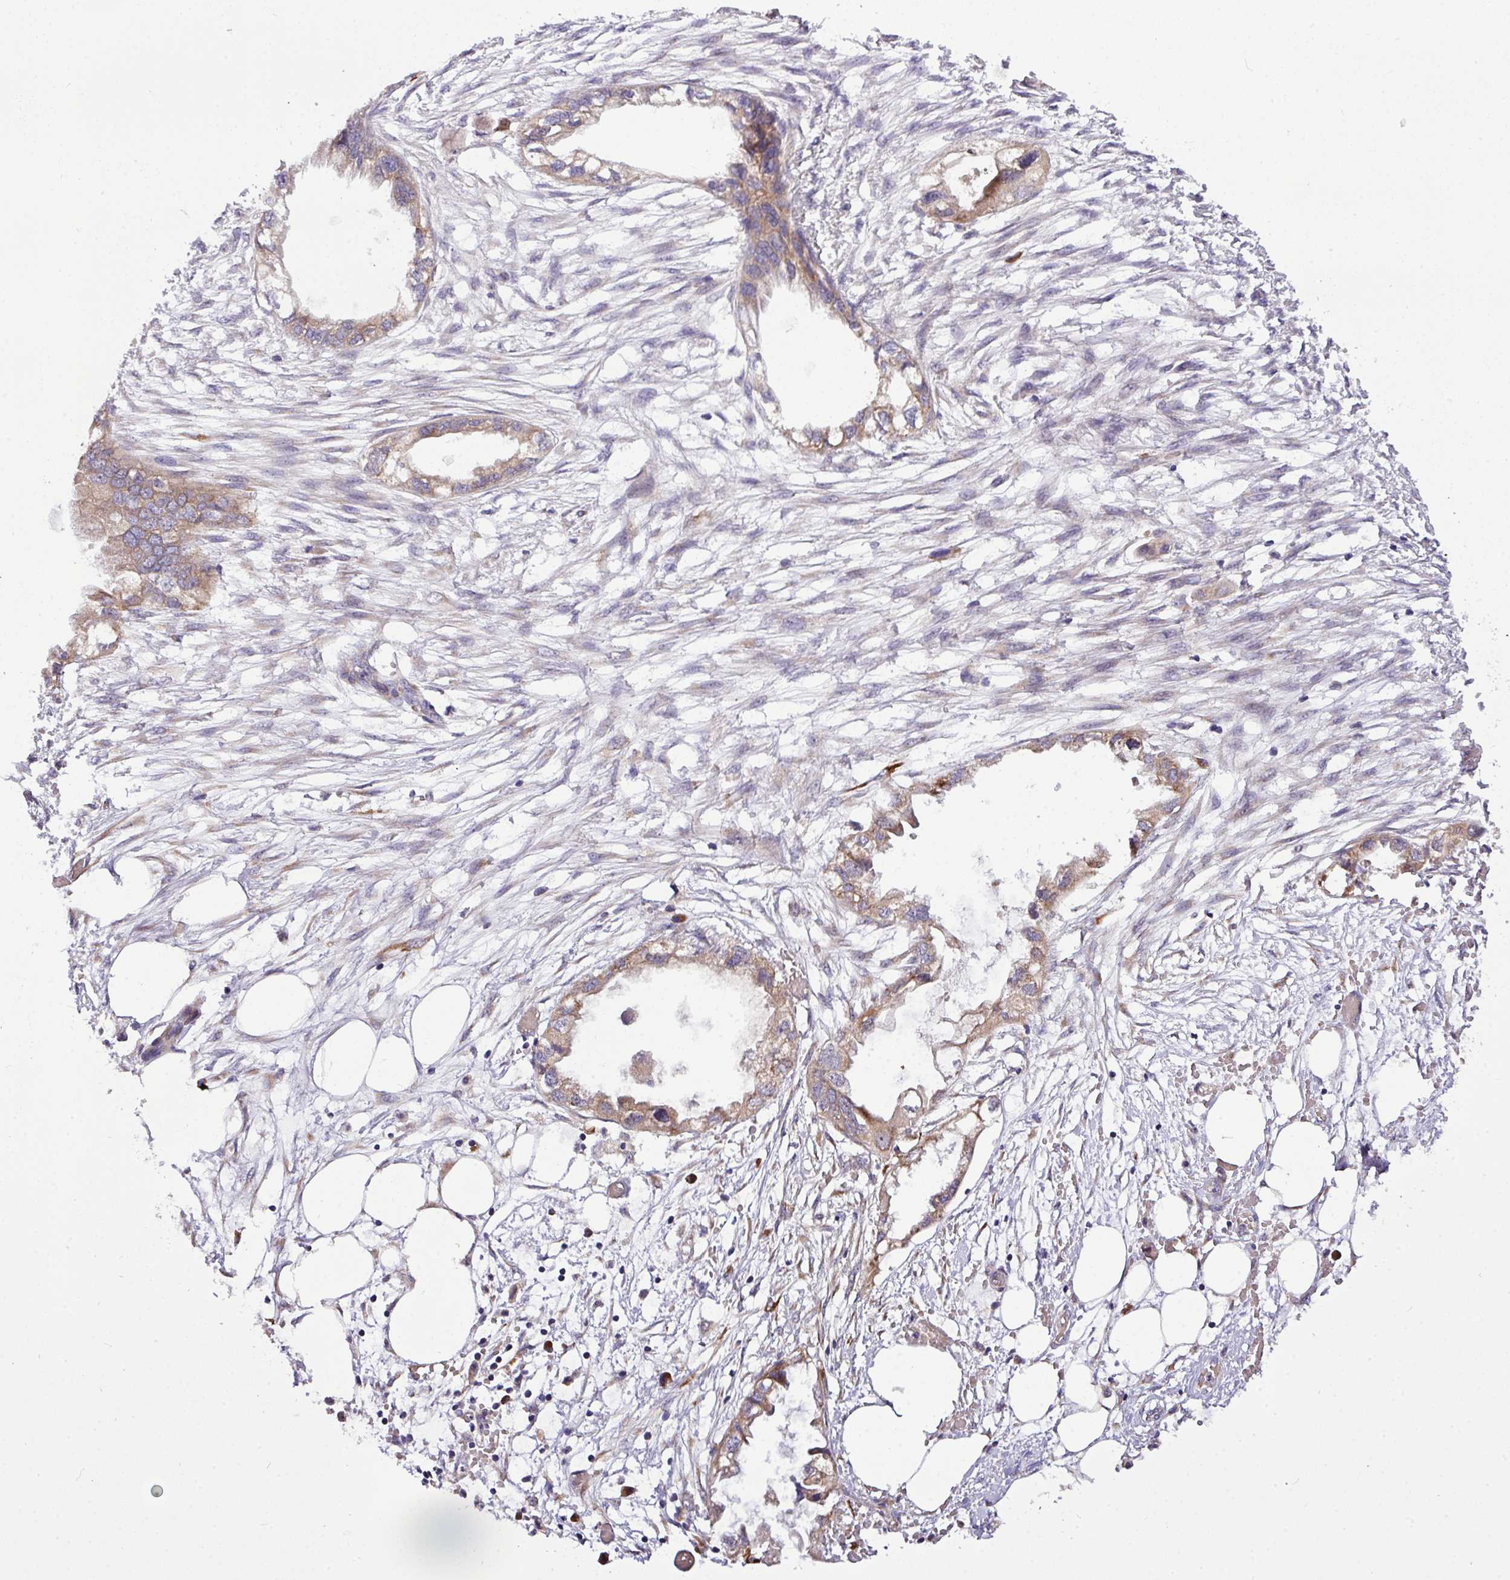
{"staining": {"intensity": "weak", "quantity": "25%-75%", "location": "cytoplasmic/membranous"}, "tissue": "endometrial cancer", "cell_type": "Tumor cells", "image_type": "cancer", "snomed": [{"axis": "morphology", "description": "Adenocarcinoma, NOS"}, {"axis": "morphology", "description": "Adenocarcinoma, metastatic, NOS"}, {"axis": "topography", "description": "Adipose tissue"}, {"axis": "topography", "description": "Endometrium"}], "caption": "Endometrial cancer (adenocarcinoma) stained with IHC exhibits weak cytoplasmic/membranous positivity in approximately 25%-75% of tumor cells. (DAB (3,3'-diaminobenzidine) = brown stain, brightfield microscopy at high magnification).", "gene": "TM2D2", "patient": {"sex": "female", "age": 67}}